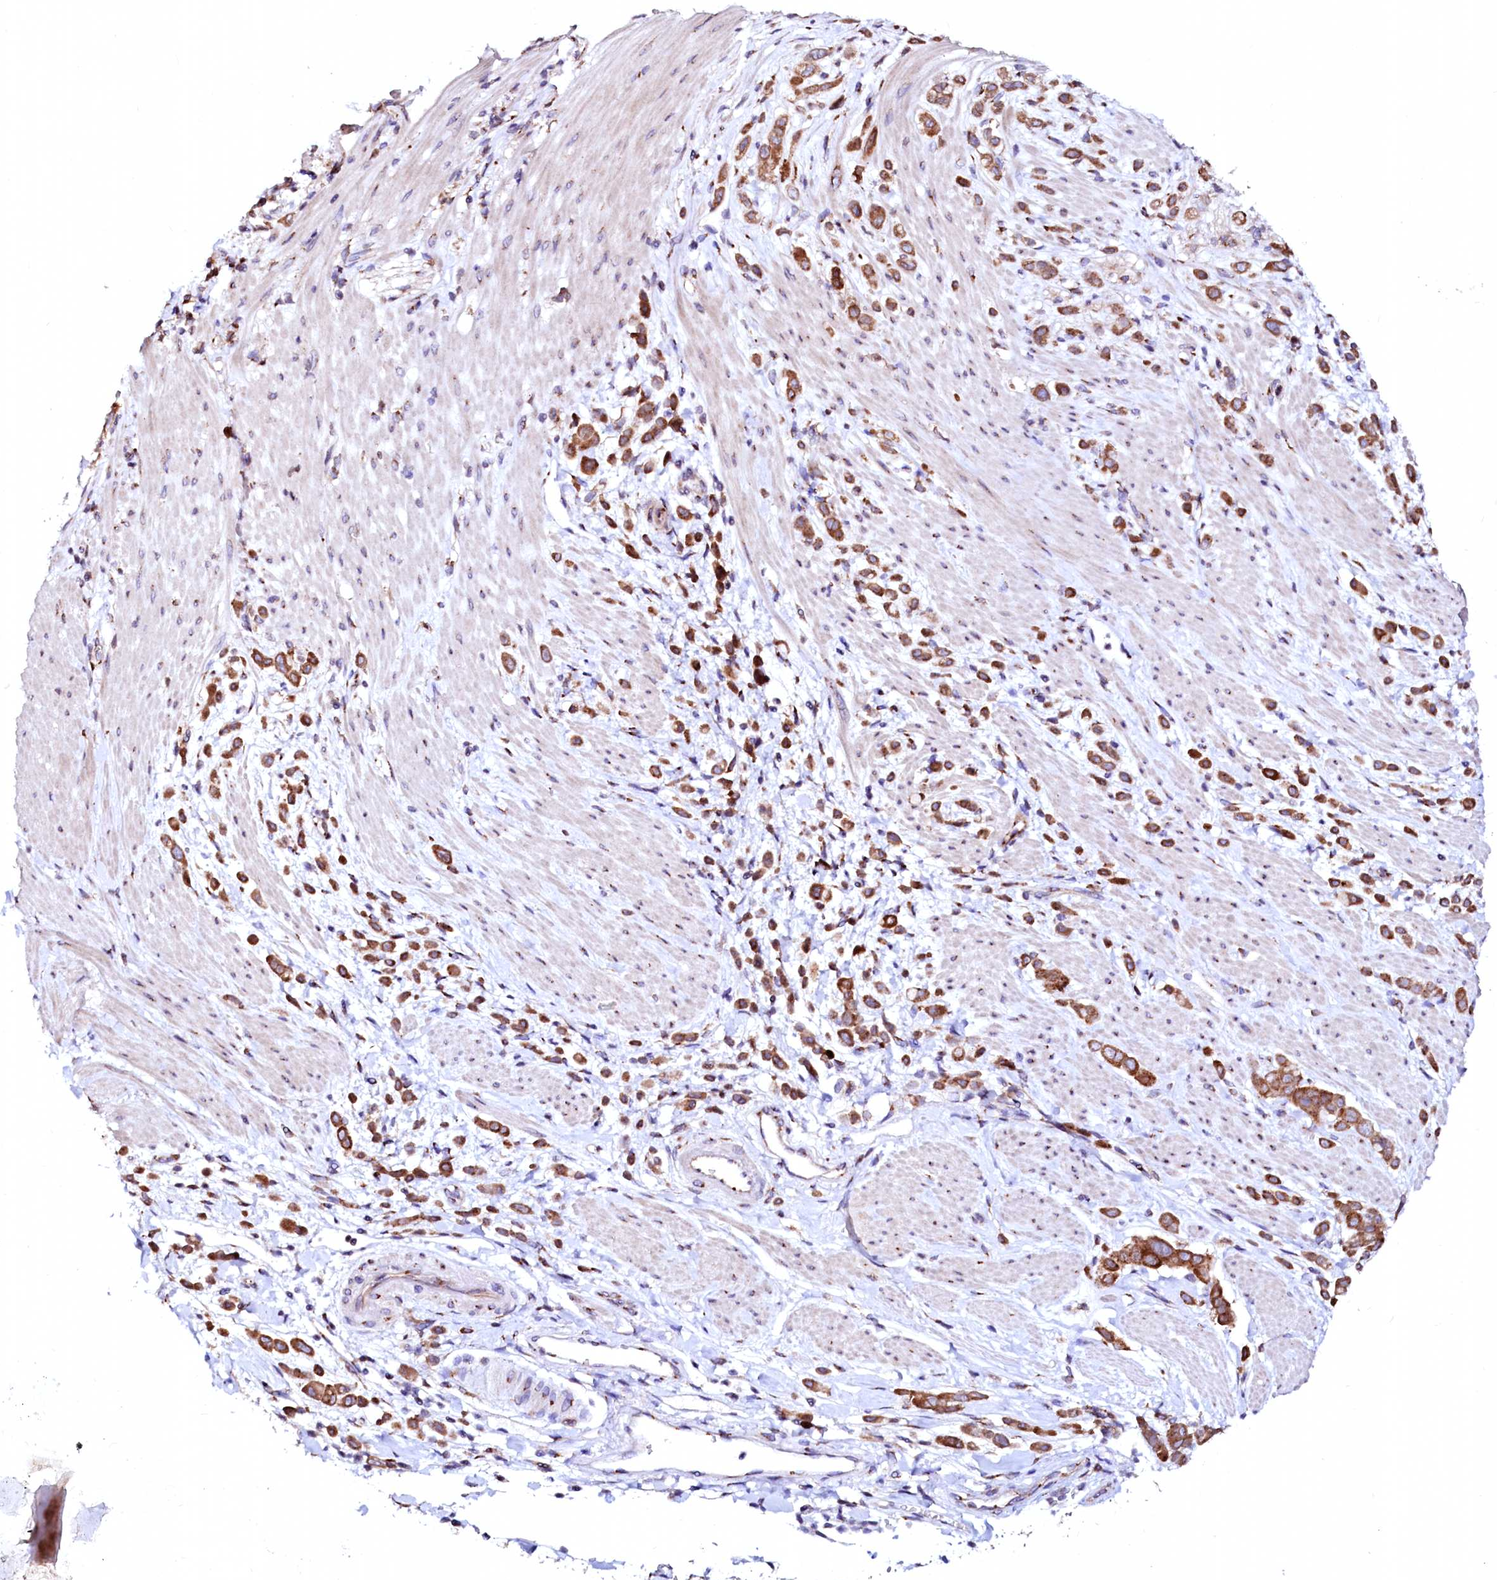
{"staining": {"intensity": "strong", "quantity": ">75%", "location": "cytoplasmic/membranous"}, "tissue": "pancreatic cancer", "cell_type": "Tumor cells", "image_type": "cancer", "snomed": [{"axis": "morphology", "description": "Normal tissue, NOS"}, {"axis": "morphology", "description": "Adenocarcinoma, NOS"}, {"axis": "topography", "description": "Pancreas"}], "caption": "Protein expression analysis of human pancreatic cancer reveals strong cytoplasmic/membranous expression in about >75% of tumor cells.", "gene": "LMAN1", "patient": {"sex": "female", "age": 64}}